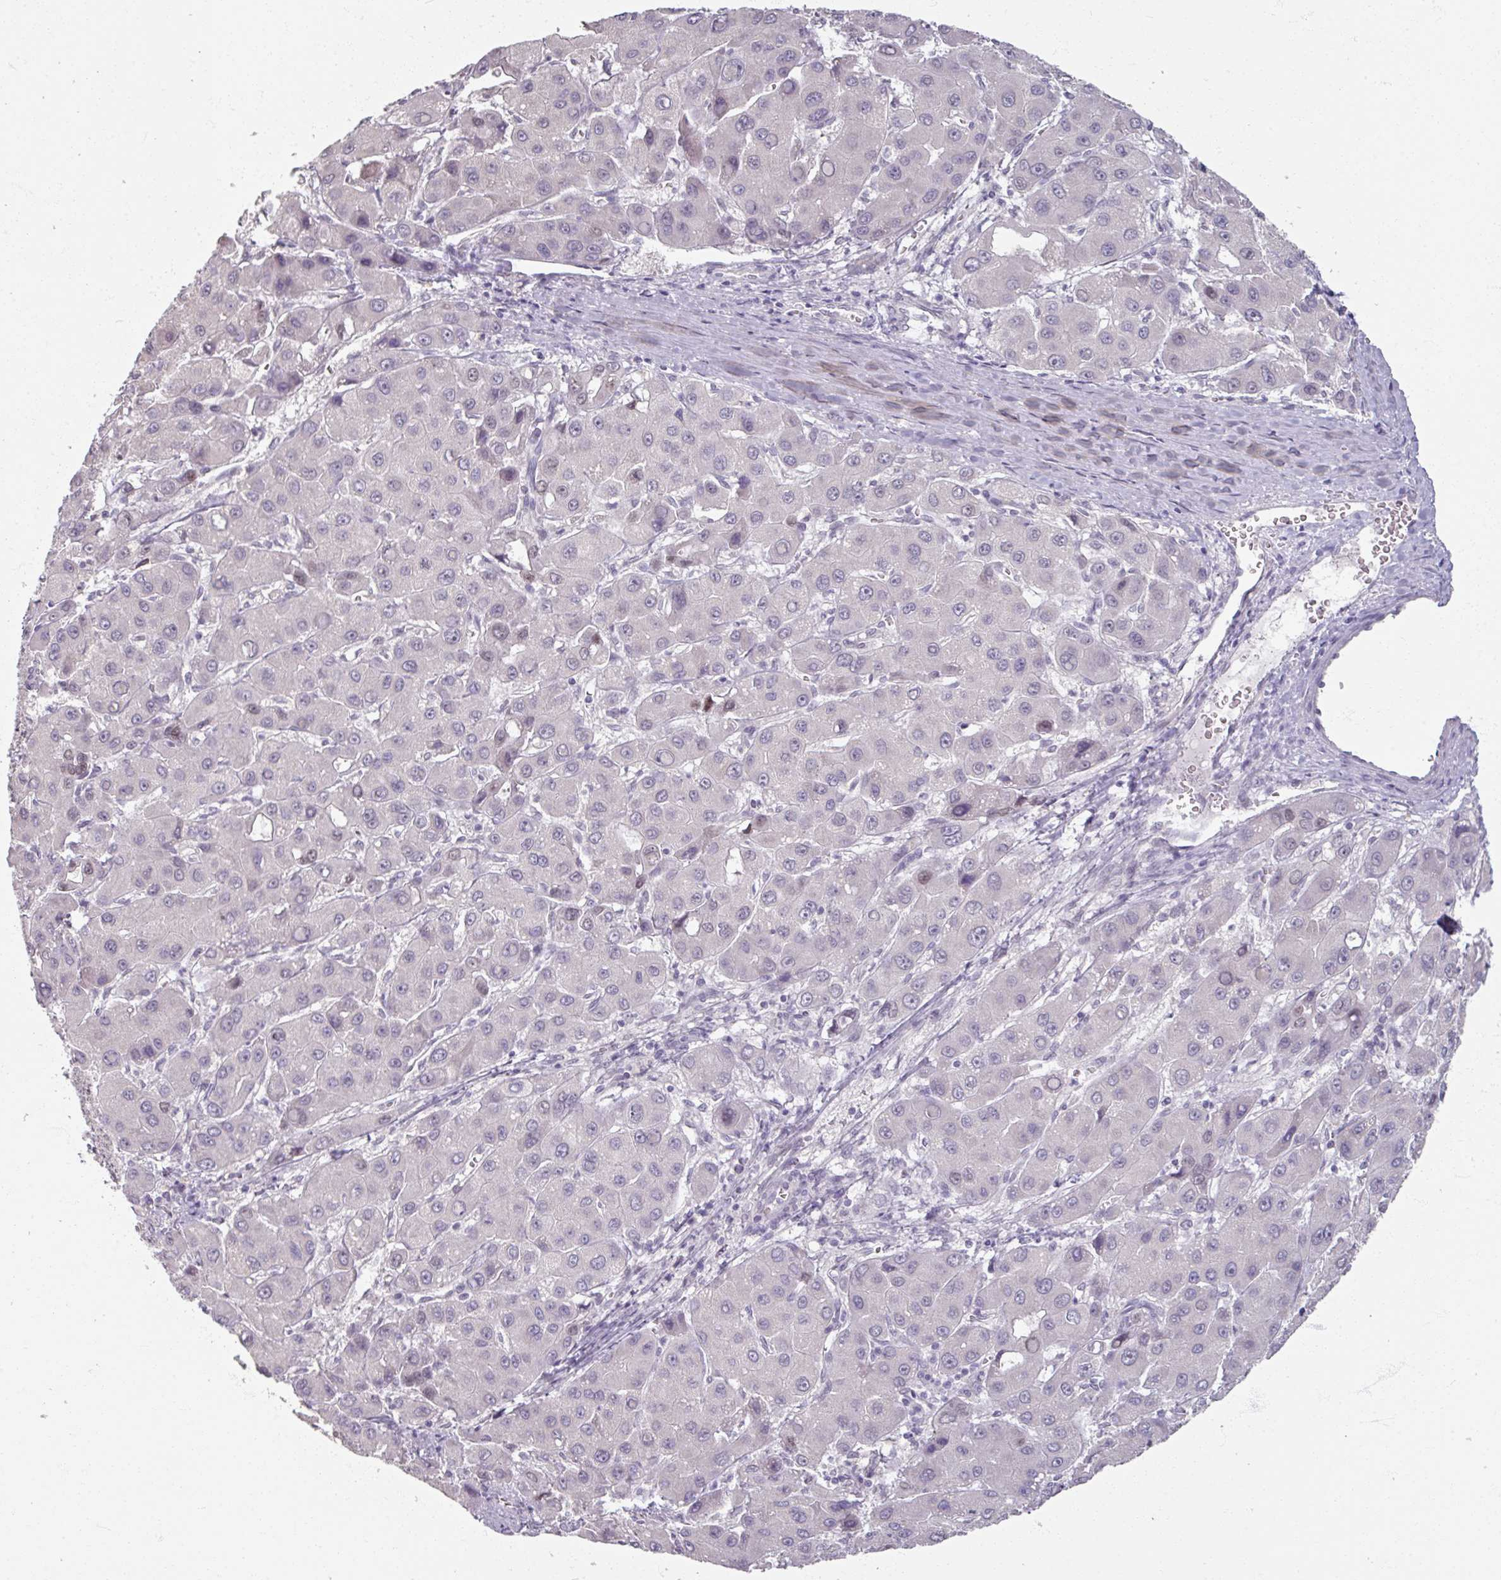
{"staining": {"intensity": "negative", "quantity": "none", "location": "none"}, "tissue": "liver cancer", "cell_type": "Tumor cells", "image_type": "cancer", "snomed": [{"axis": "morphology", "description": "Carcinoma, Hepatocellular, NOS"}, {"axis": "topography", "description": "Liver"}], "caption": "The histopathology image reveals no staining of tumor cells in liver hepatocellular carcinoma.", "gene": "SOX11", "patient": {"sex": "male", "age": 55}}